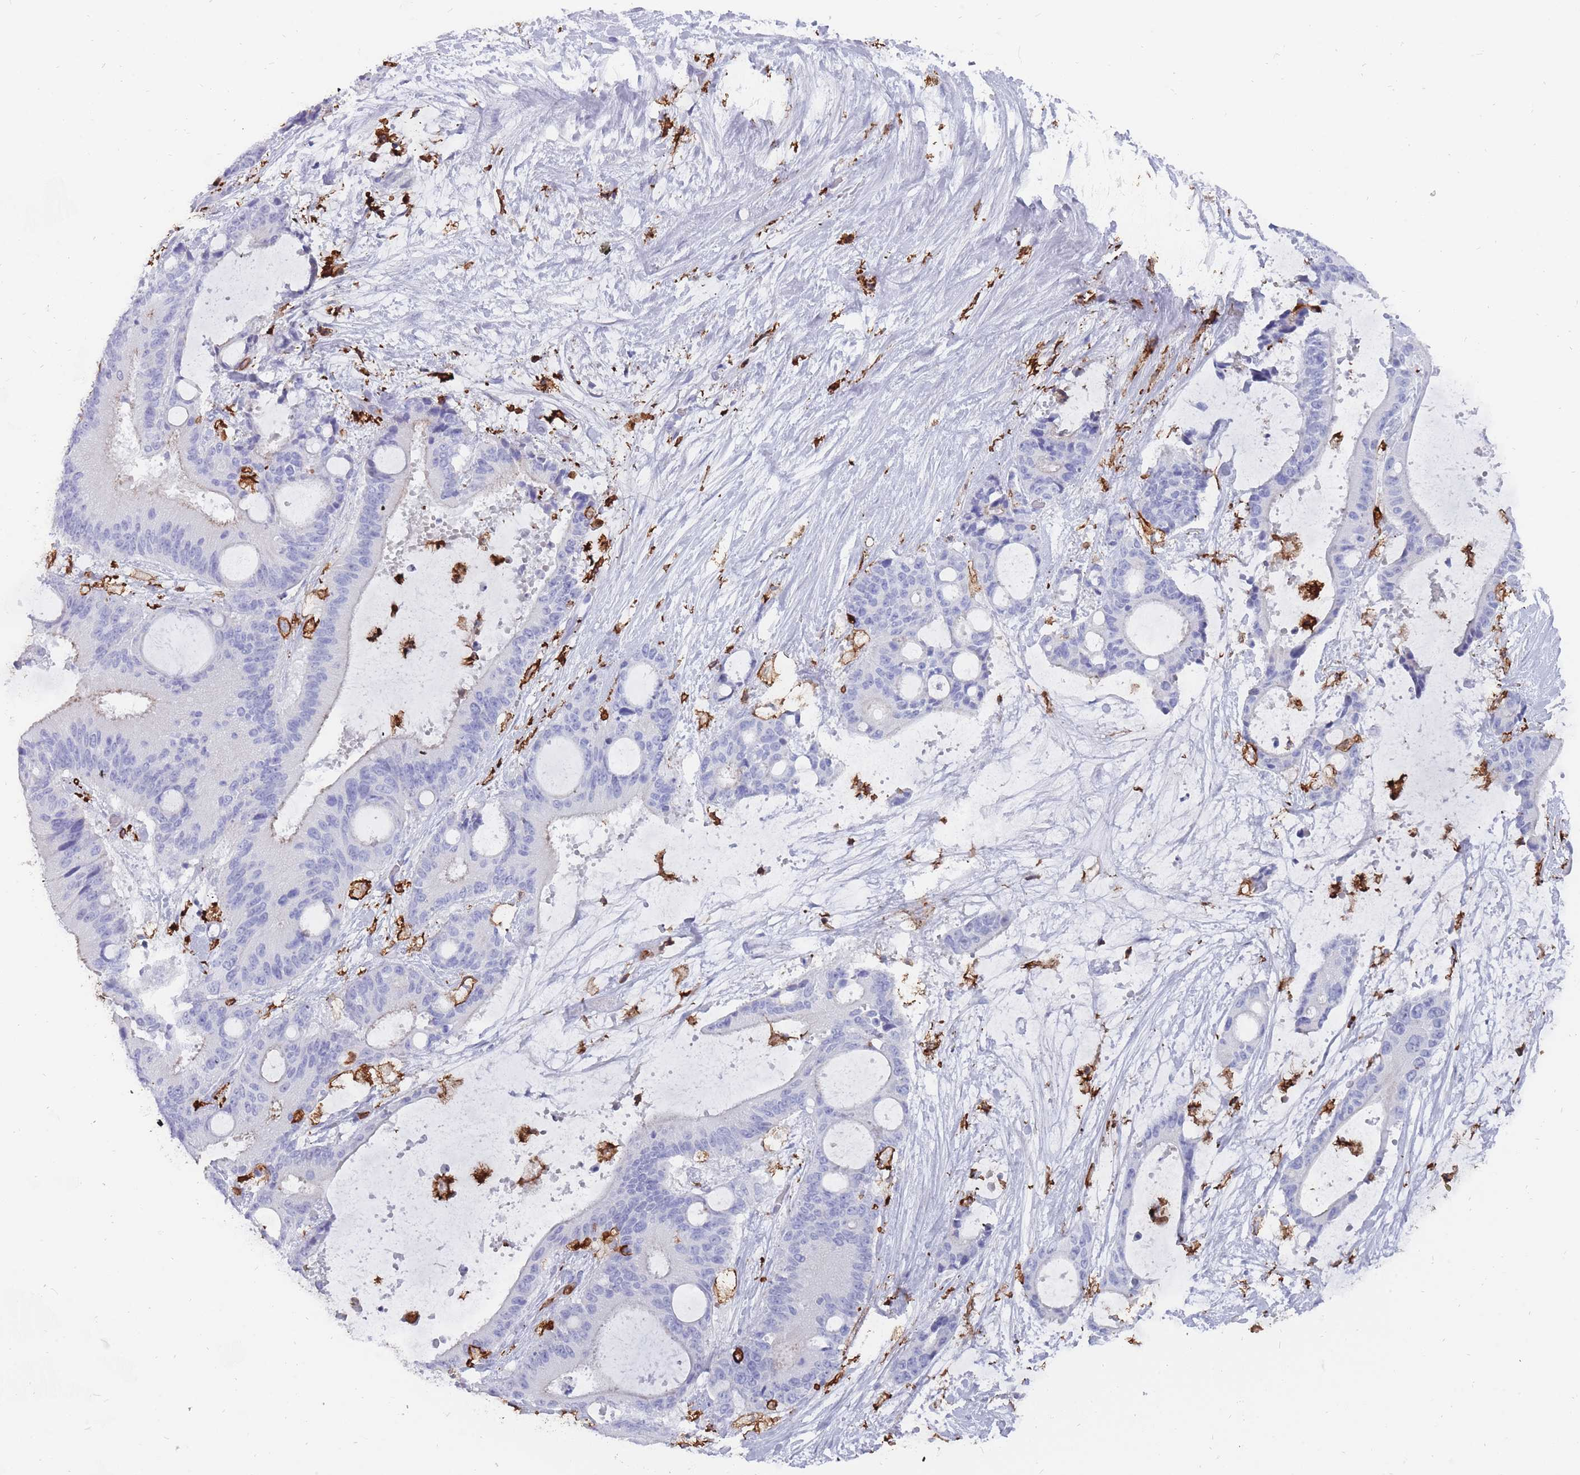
{"staining": {"intensity": "negative", "quantity": "none", "location": "none"}, "tissue": "liver cancer", "cell_type": "Tumor cells", "image_type": "cancer", "snomed": [{"axis": "morphology", "description": "Normal tissue, NOS"}, {"axis": "morphology", "description": "Cholangiocarcinoma"}, {"axis": "topography", "description": "Liver"}, {"axis": "topography", "description": "Peripheral nerve tissue"}], "caption": "This histopathology image is of liver cancer stained with immunohistochemistry (IHC) to label a protein in brown with the nuclei are counter-stained blue. There is no expression in tumor cells.", "gene": "AIF1", "patient": {"sex": "female", "age": 73}}